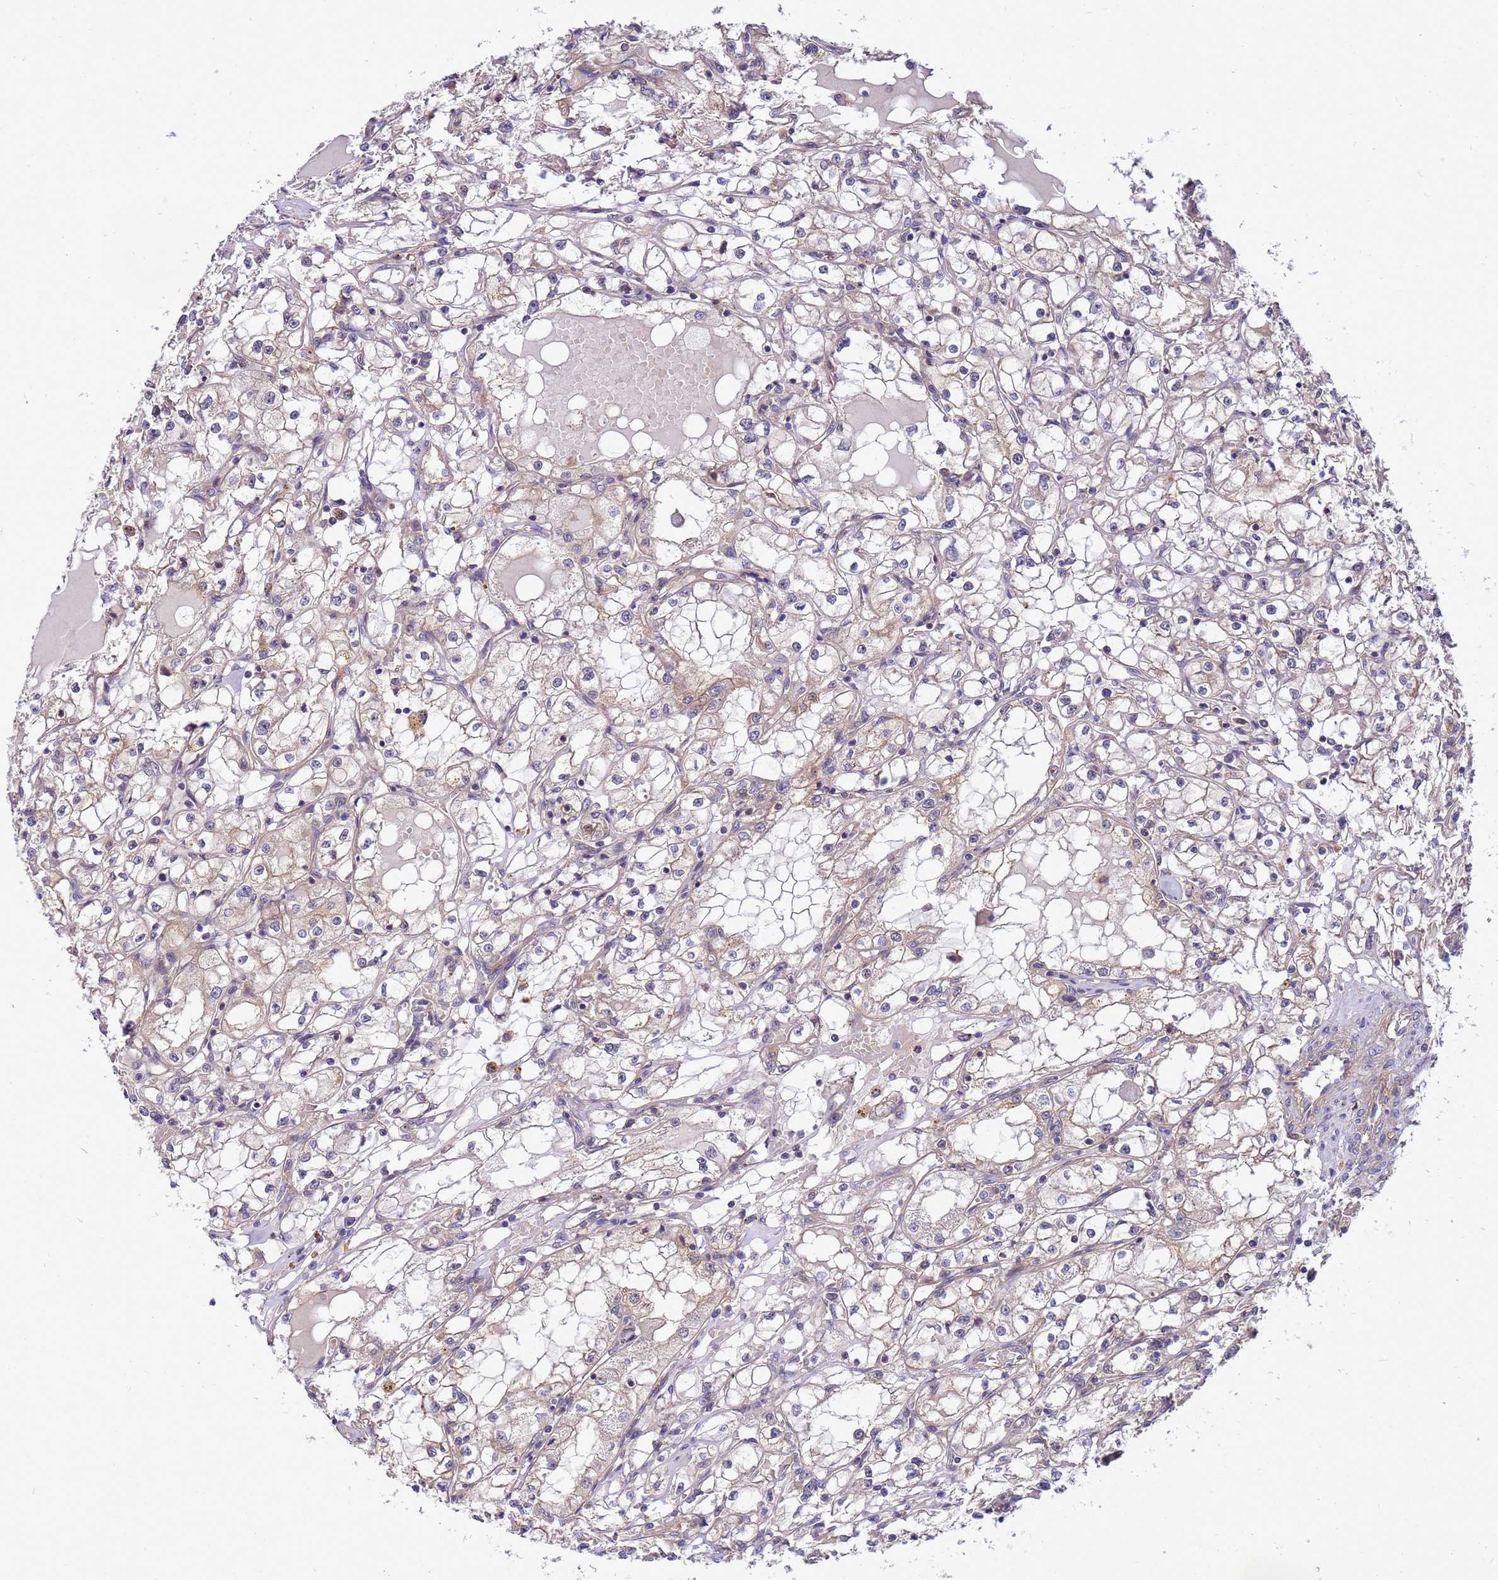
{"staining": {"intensity": "negative", "quantity": "none", "location": "none"}, "tissue": "renal cancer", "cell_type": "Tumor cells", "image_type": "cancer", "snomed": [{"axis": "morphology", "description": "Adenocarcinoma, NOS"}, {"axis": "topography", "description": "Kidney"}], "caption": "Immunohistochemical staining of human renal adenocarcinoma displays no significant positivity in tumor cells.", "gene": "ENOPH1", "patient": {"sex": "male", "age": 56}}